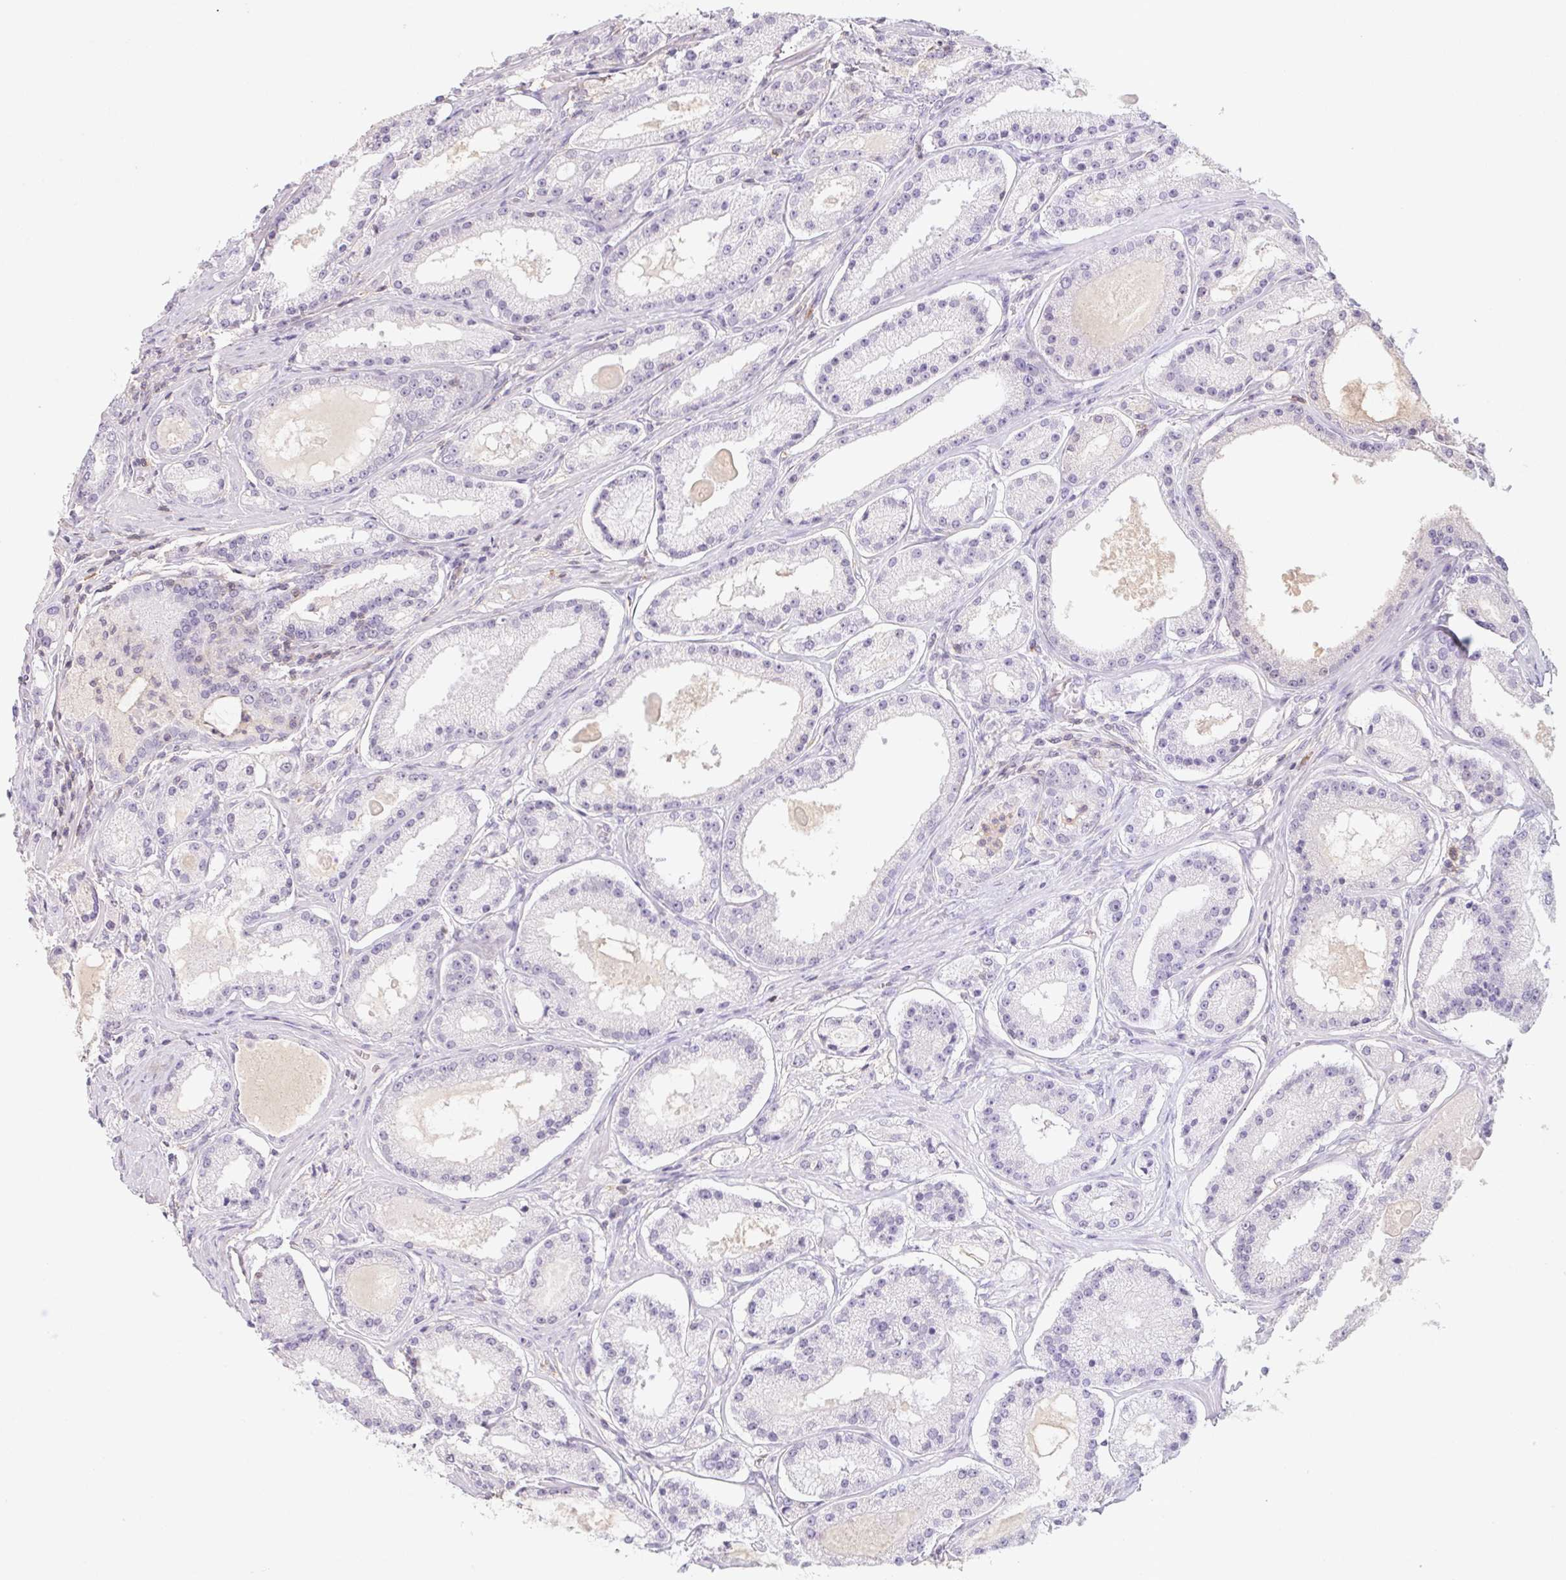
{"staining": {"intensity": "negative", "quantity": "none", "location": "none"}, "tissue": "prostate cancer", "cell_type": "Tumor cells", "image_type": "cancer", "snomed": [{"axis": "morphology", "description": "Adenocarcinoma, Low grade"}, {"axis": "topography", "description": "Prostate"}], "caption": "High magnification brightfield microscopy of prostate cancer stained with DAB (brown) and counterstained with hematoxylin (blue): tumor cells show no significant staining. (Immunohistochemistry (ihc), brightfield microscopy, high magnification).", "gene": "KIF26A", "patient": {"sex": "male", "age": 57}}